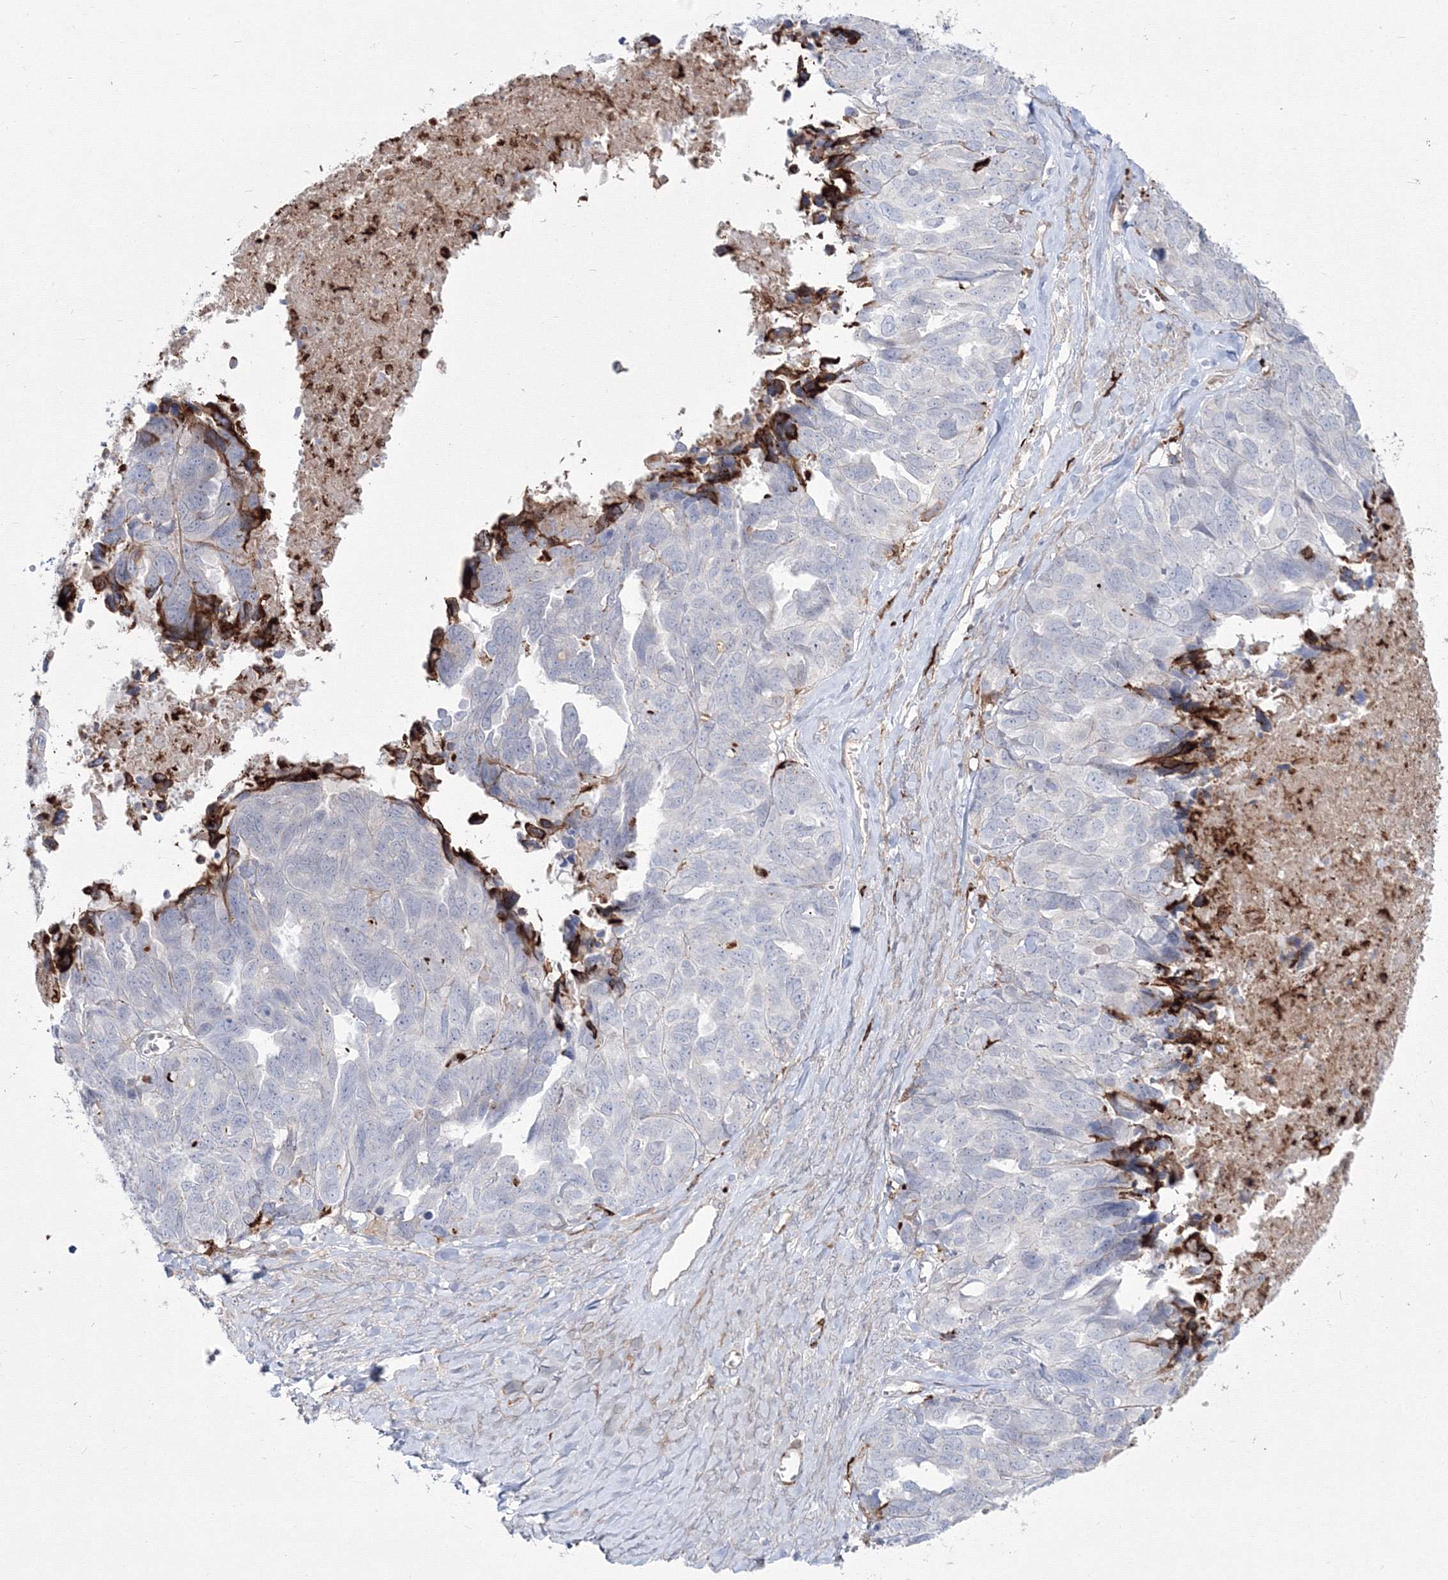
{"staining": {"intensity": "negative", "quantity": "none", "location": "none"}, "tissue": "ovarian cancer", "cell_type": "Tumor cells", "image_type": "cancer", "snomed": [{"axis": "morphology", "description": "Cystadenocarcinoma, serous, NOS"}, {"axis": "topography", "description": "Ovary"}], "caption": "Tumor cells show no significant staining in ovarian cancer.", "gene": "HYAL2", "patient": {"sex": "female", "age": 79}}